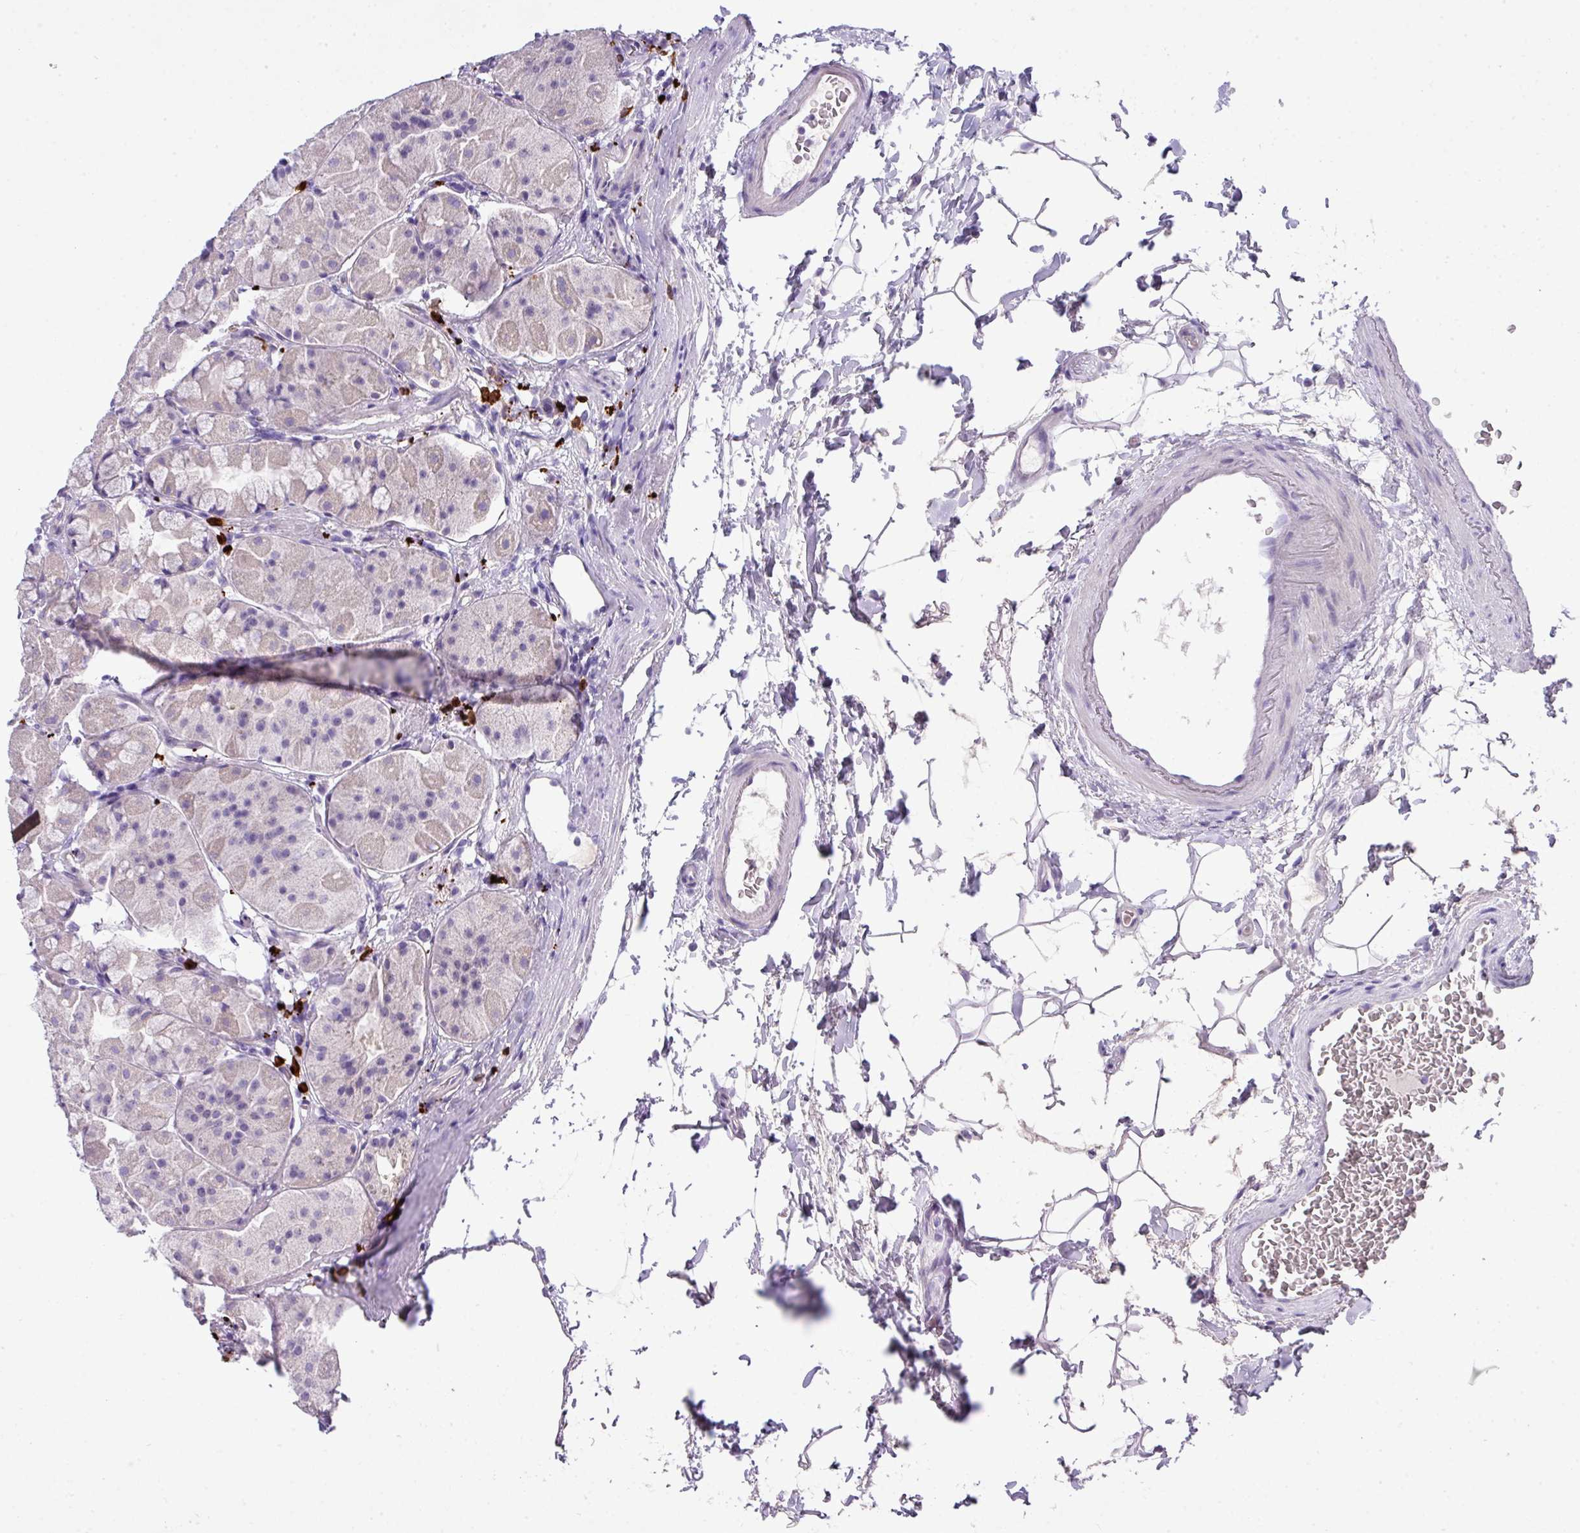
{"staining": {"intensity": "weak", "quantity": "<25%", "location": "cytoplasmic/membranous"}, "tissue": "stomach", "cell_type": "Glandular cells", "image_type": "normal", "snomed": [{"axis": "morphology", "description": "Normal tissue, NOS"}, {"axis": "topography", "description": "Stomach"}], "caption": "IHC of normal stomach demonstrates no positivity in glandular cells. The staining is performed using DAB brown chromogen with nuclei counter-stained in using hematoxylin.", "gene": "MRM2", "patient": {"sex": "male", "age": 57}}